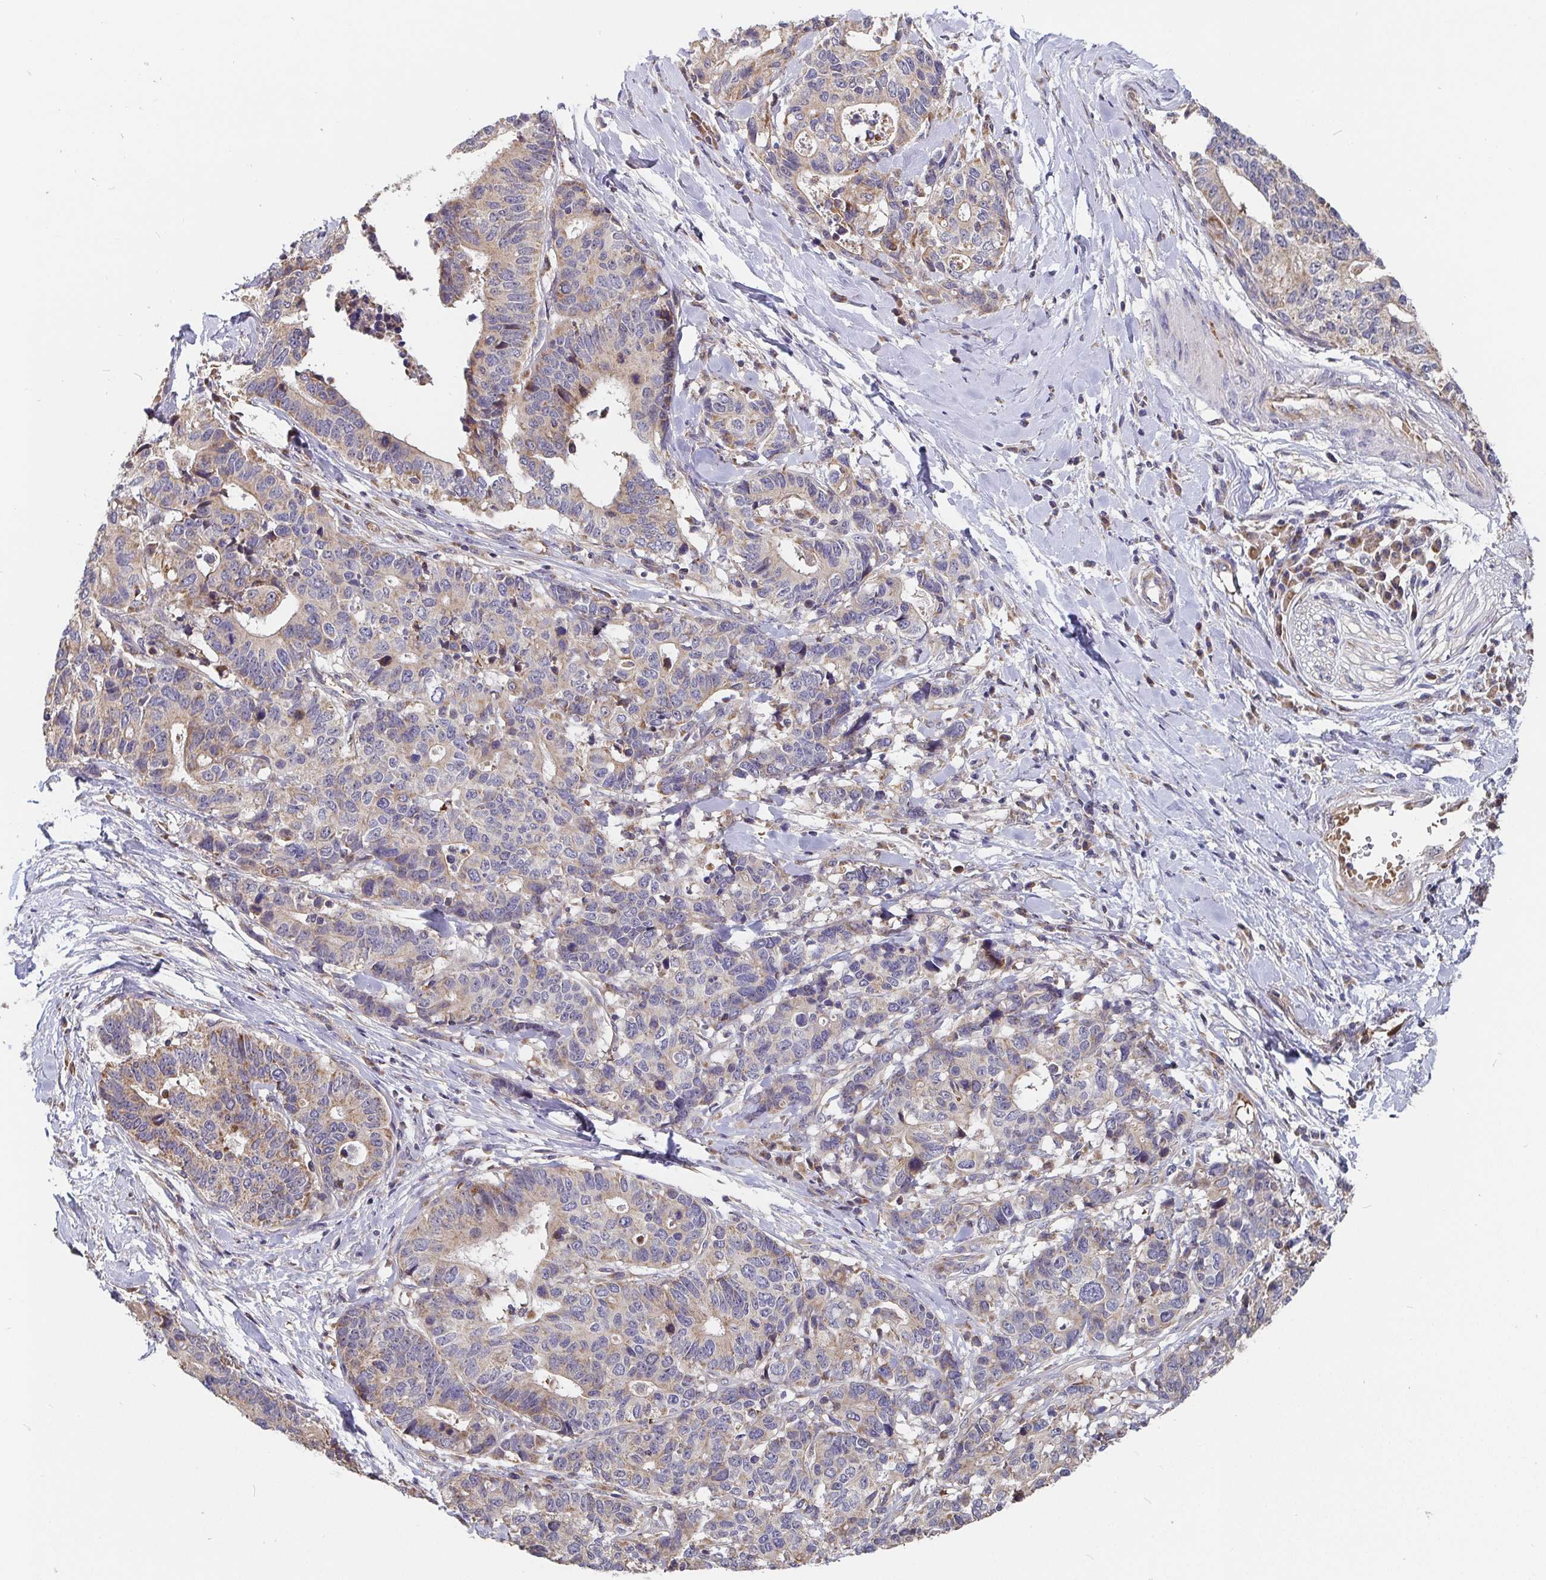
{"staining": {"intensity": "moderate", "quantity": ">75%", "location": "cytoplasmic/membranous"}, "tissue": "stomach cancer", "cell_type": "Tumor cells", "image_type": "cancer", "snomed": [{"axis": "morphology", "description": "Adenocarcinoma, NOS"}, {"axis": "topography", "description": "Stomach, upper"}], "caption": "IHC (DAB) staining of human stomach cancer (adenocarcinoma) shows moderate cytoplasmic/membranous protein positivity in about >75% of tumor cells. (DAB (3,3'-diaminobenzidine) IHC with brightfield microscopy, high magnification).", "gene": "PDF", "patient": {"sex": "female", "age": 67}}